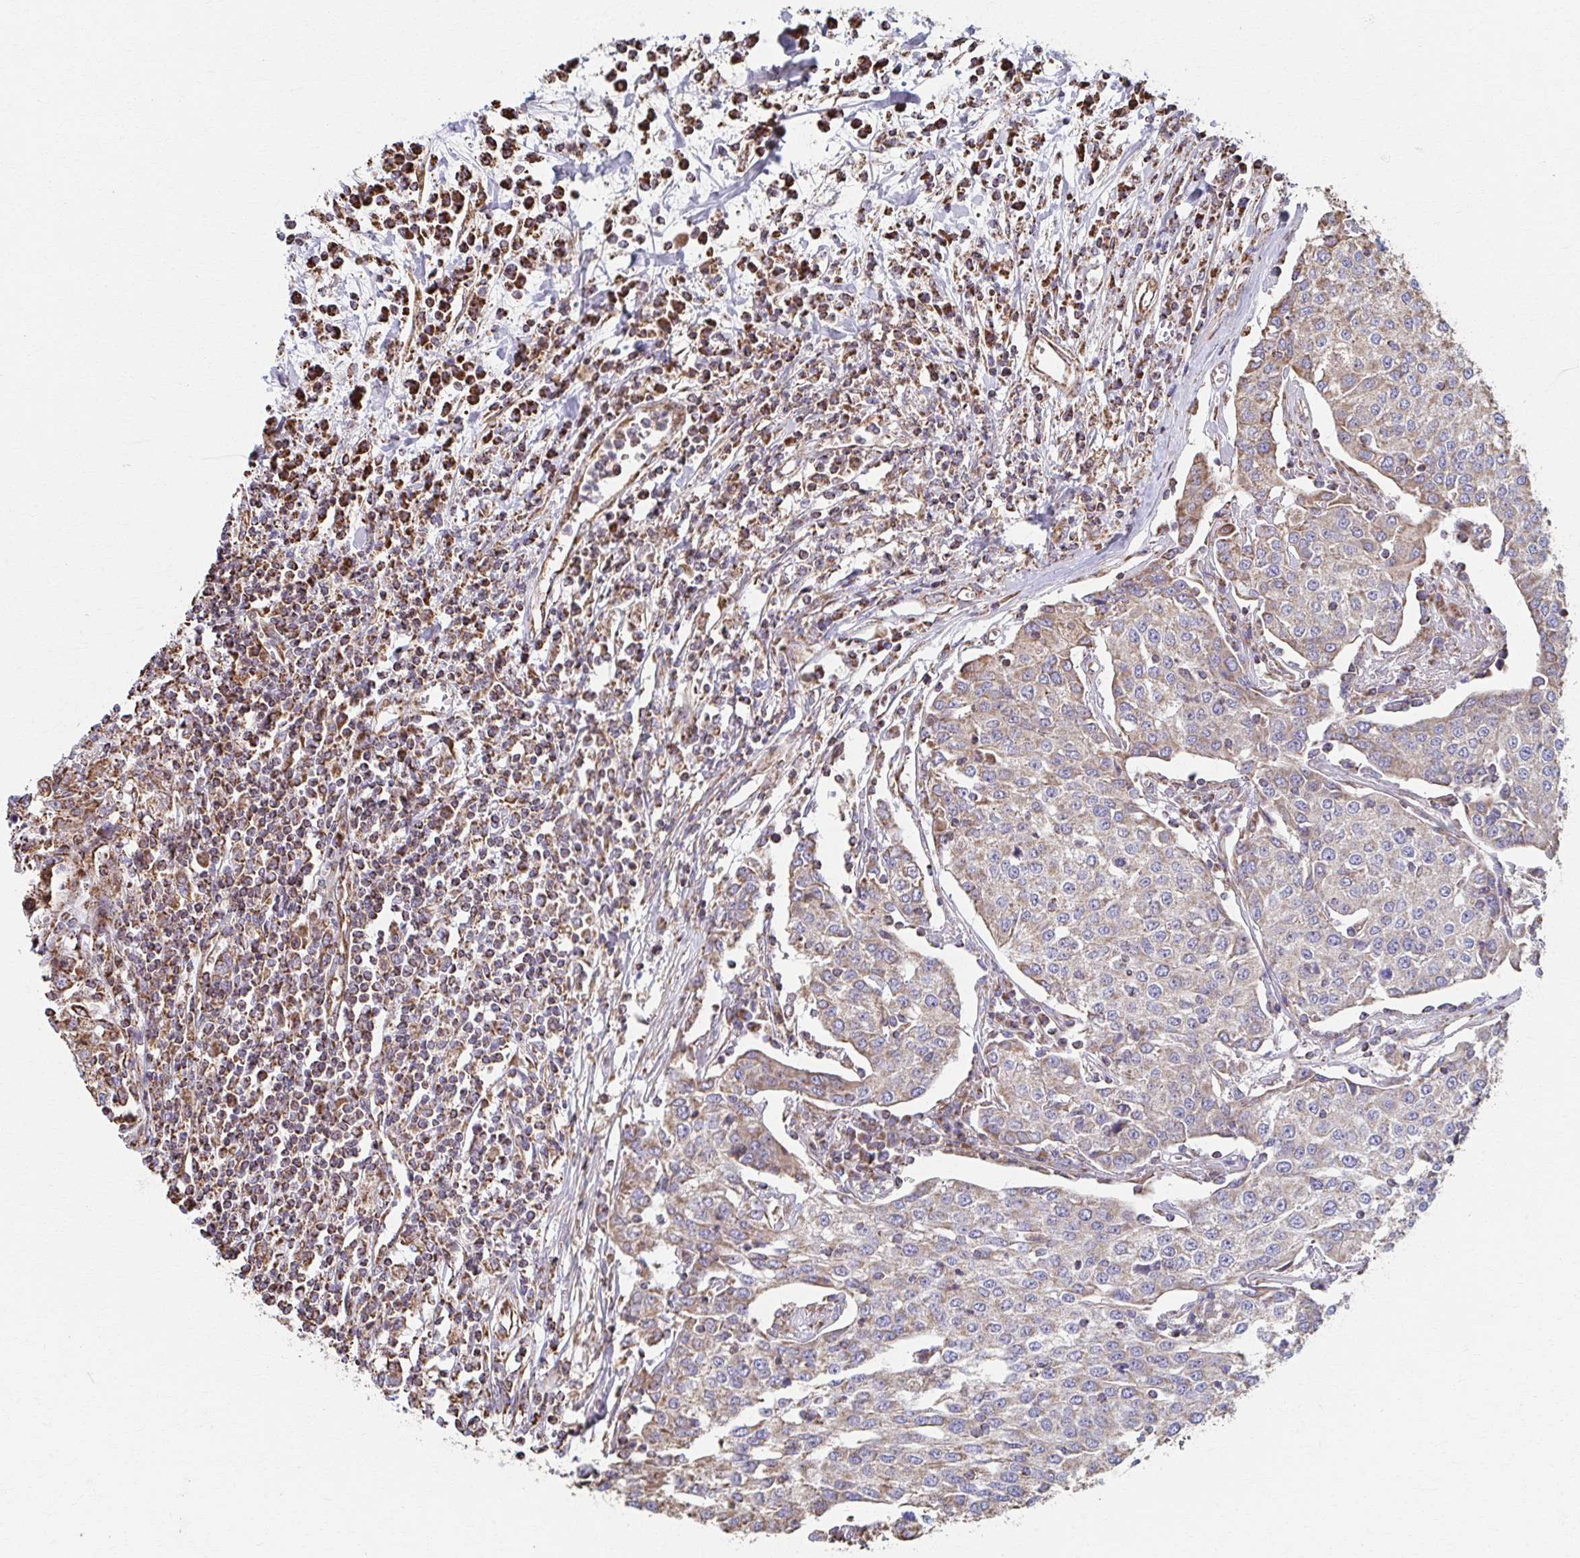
{"staining": {"intensity": "weak", "quantity": "25%-75%", "location": "cytoplasmic/membranous"}, "tissue": "urothelial cancer", "cell_type": "Tumor cells", "image_type": "cancer", "snomed": [{"axis": "morphology", "description": "Urothelial carcinoma, High grade"}, {"axis": "topography", "description": "Urinary bladder"}], "caption": "Immunohistochemical staining of human urothelial carcinoma (high-grade) shows low levels of weak cytoplasmic/membranous staining in approximately 25%-75% of tumor cells.", "gene": "SAT1", "patient": {"sex": "female", "age": 85}}